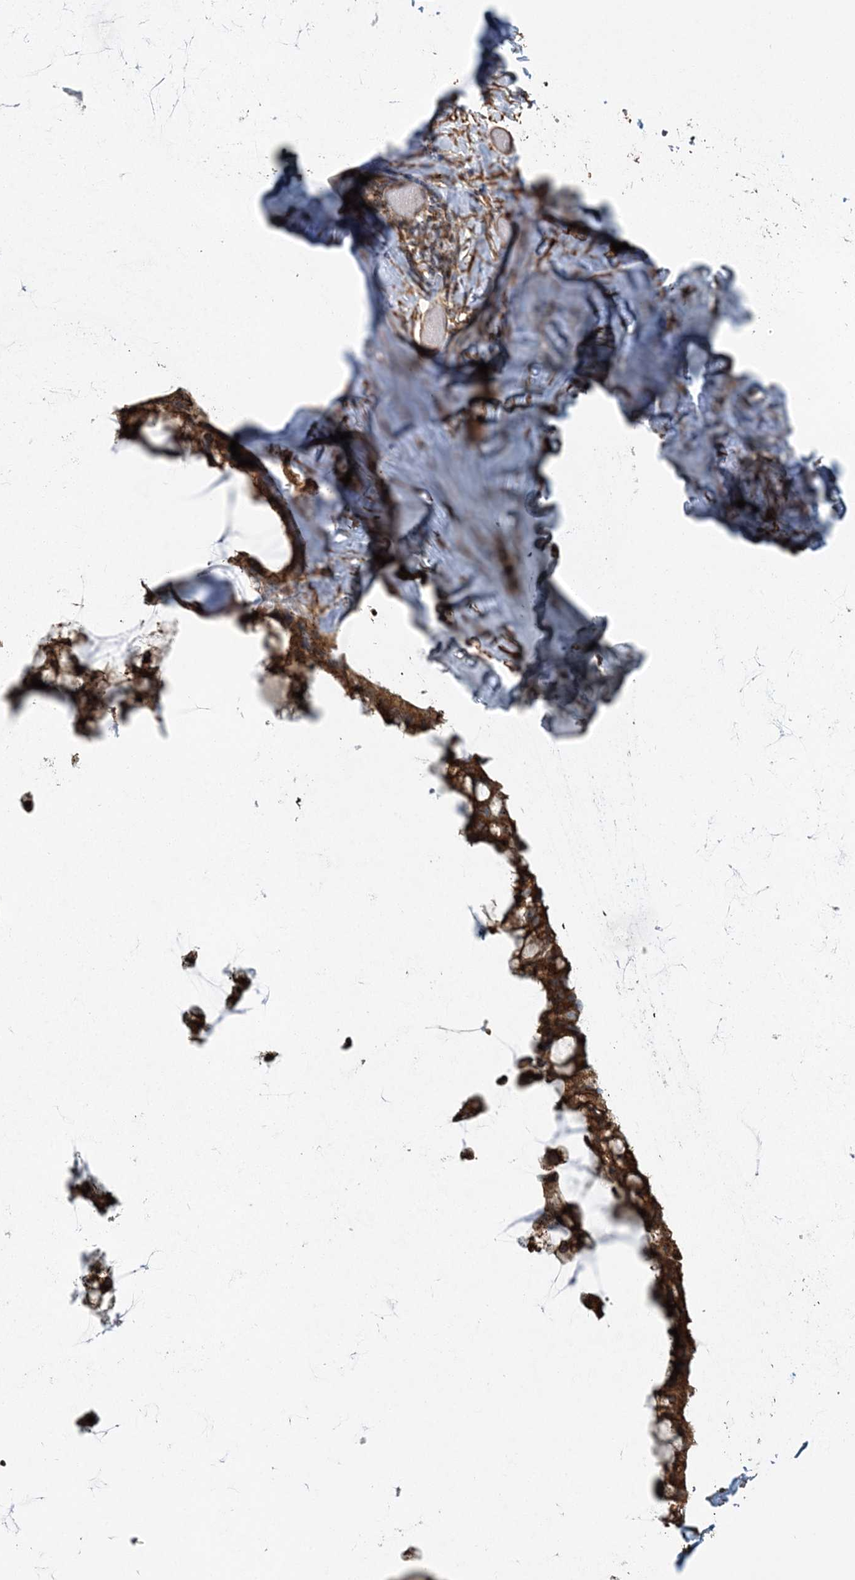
{"staining": {"intensity": "strong", "quantity": ">75%", "location": "cytoplasmic/membranous"}, "tissue": "ovarian cancer", "cell_type": "Tumor cells", "image_type": "cancer", "snomed": [{"axis": "morphology", "description": "Cystadenocarcinoma, mucinous, NOS"}, {"axis": "topography", "description": "Ovary"}], "caption": "Immunohistochemical staining of human mucinous cystadenocarcinoma (ovarian) exhibits high levels of strong cytoplasmic/membranous expression in about >75% of tumor cells.", "gene": "TRAF3IP2", "patient": {"sex": "female", "age": 39}}